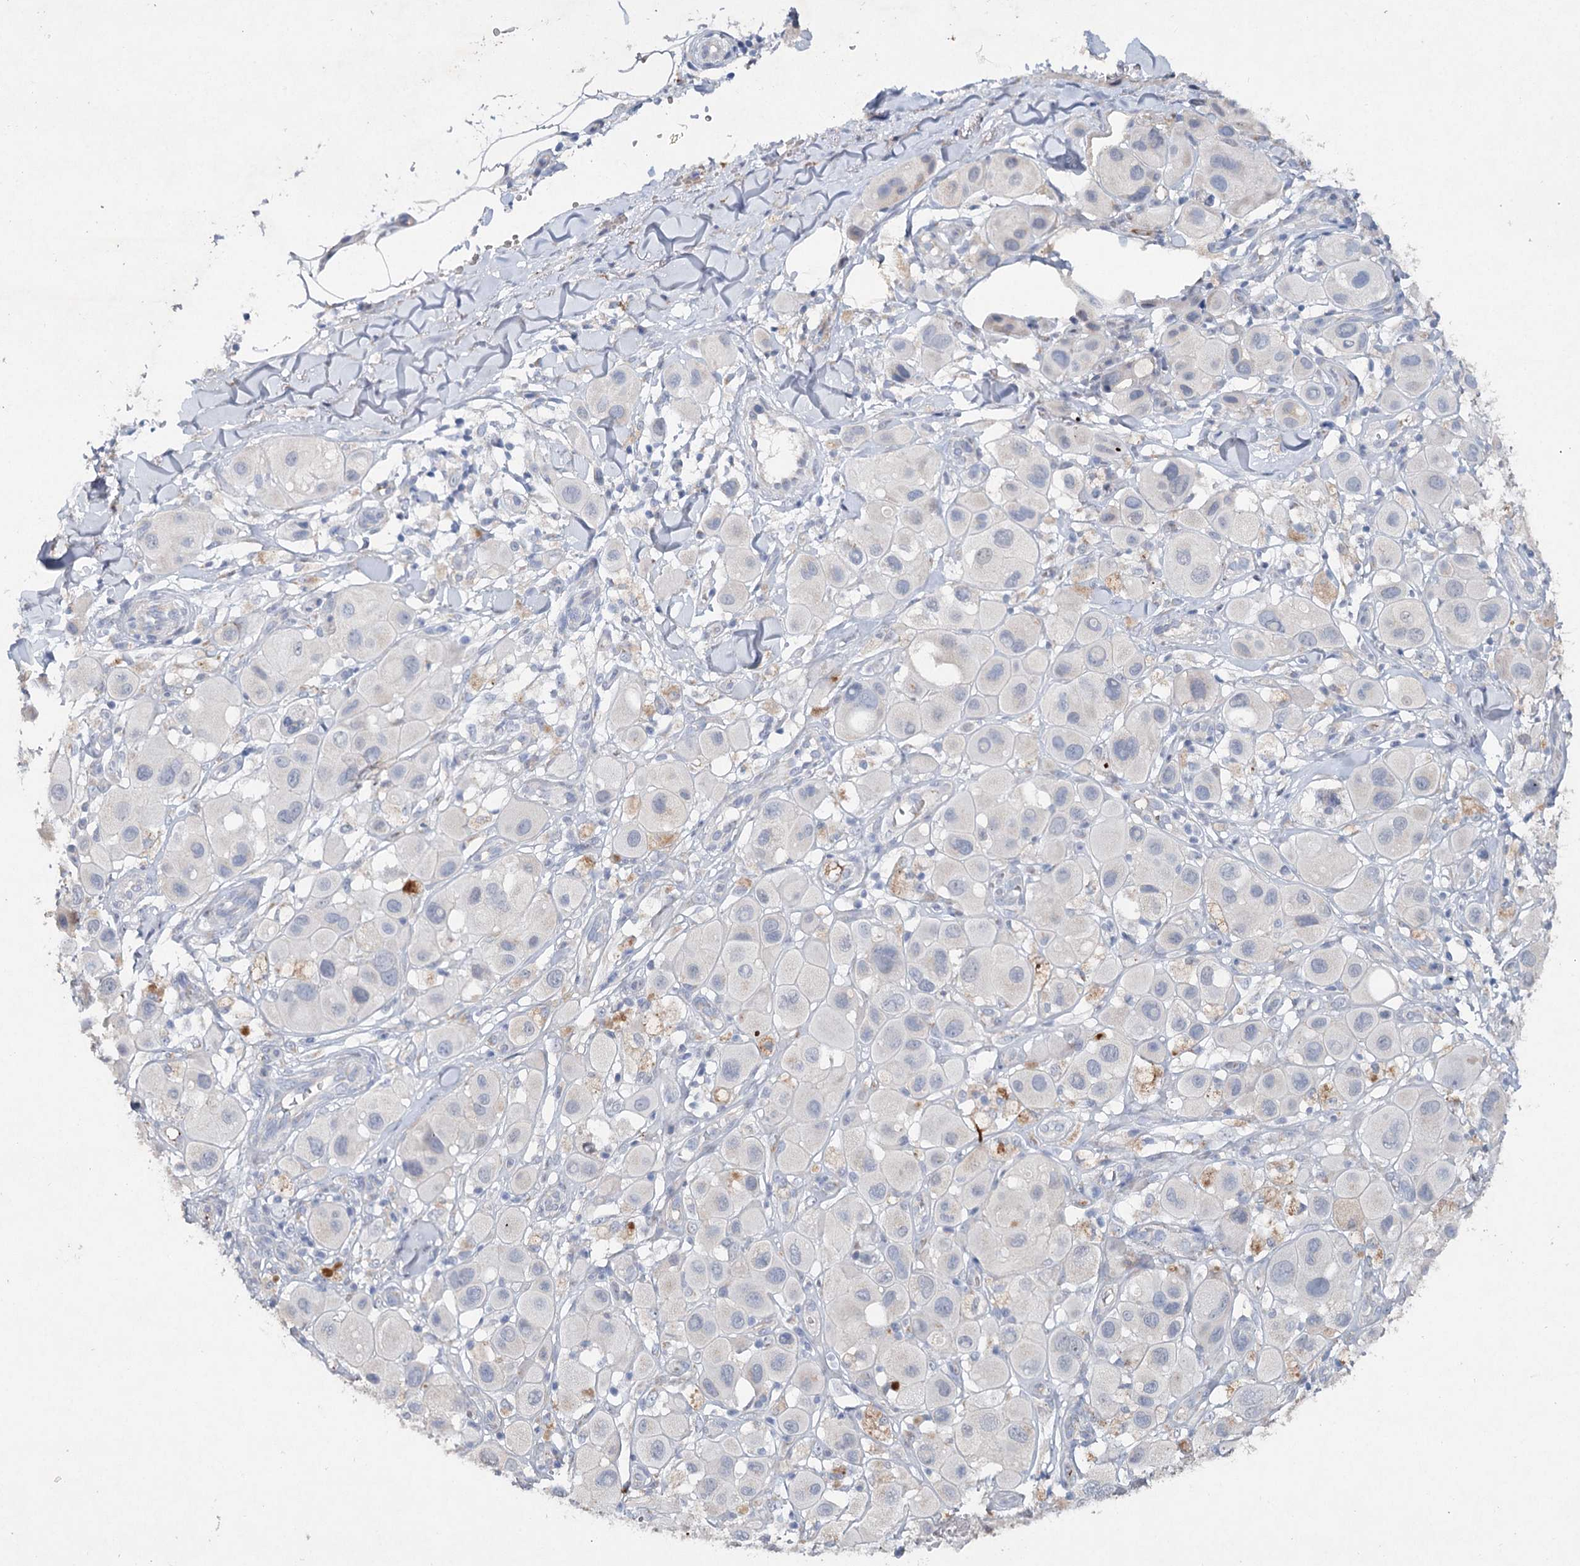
{"staining": {"intensity": "negative", "quantity": "none", "location": "none"}, "tissue": "melanoma", "cell_type": "Tumor cells", "image_type": "cancer", "snomed": [{"axis": "morphology", "description": "Malignant melanoma, Metastatic site"}, {"axis": "topography", "description": "Skin"}], "caption": "DAB (3,3'-diaminobenzidine) immunohistochemical staining of human melanoma reveals no significant positivity in tumor cells. The staining was performed using DAB to visualize the protein expression in brown, while the nuclei were stained in blue with hematoxylin (Magnification: 20x).", "gene": "RFX6", "patient": {"sex": "male", "age": 41}}